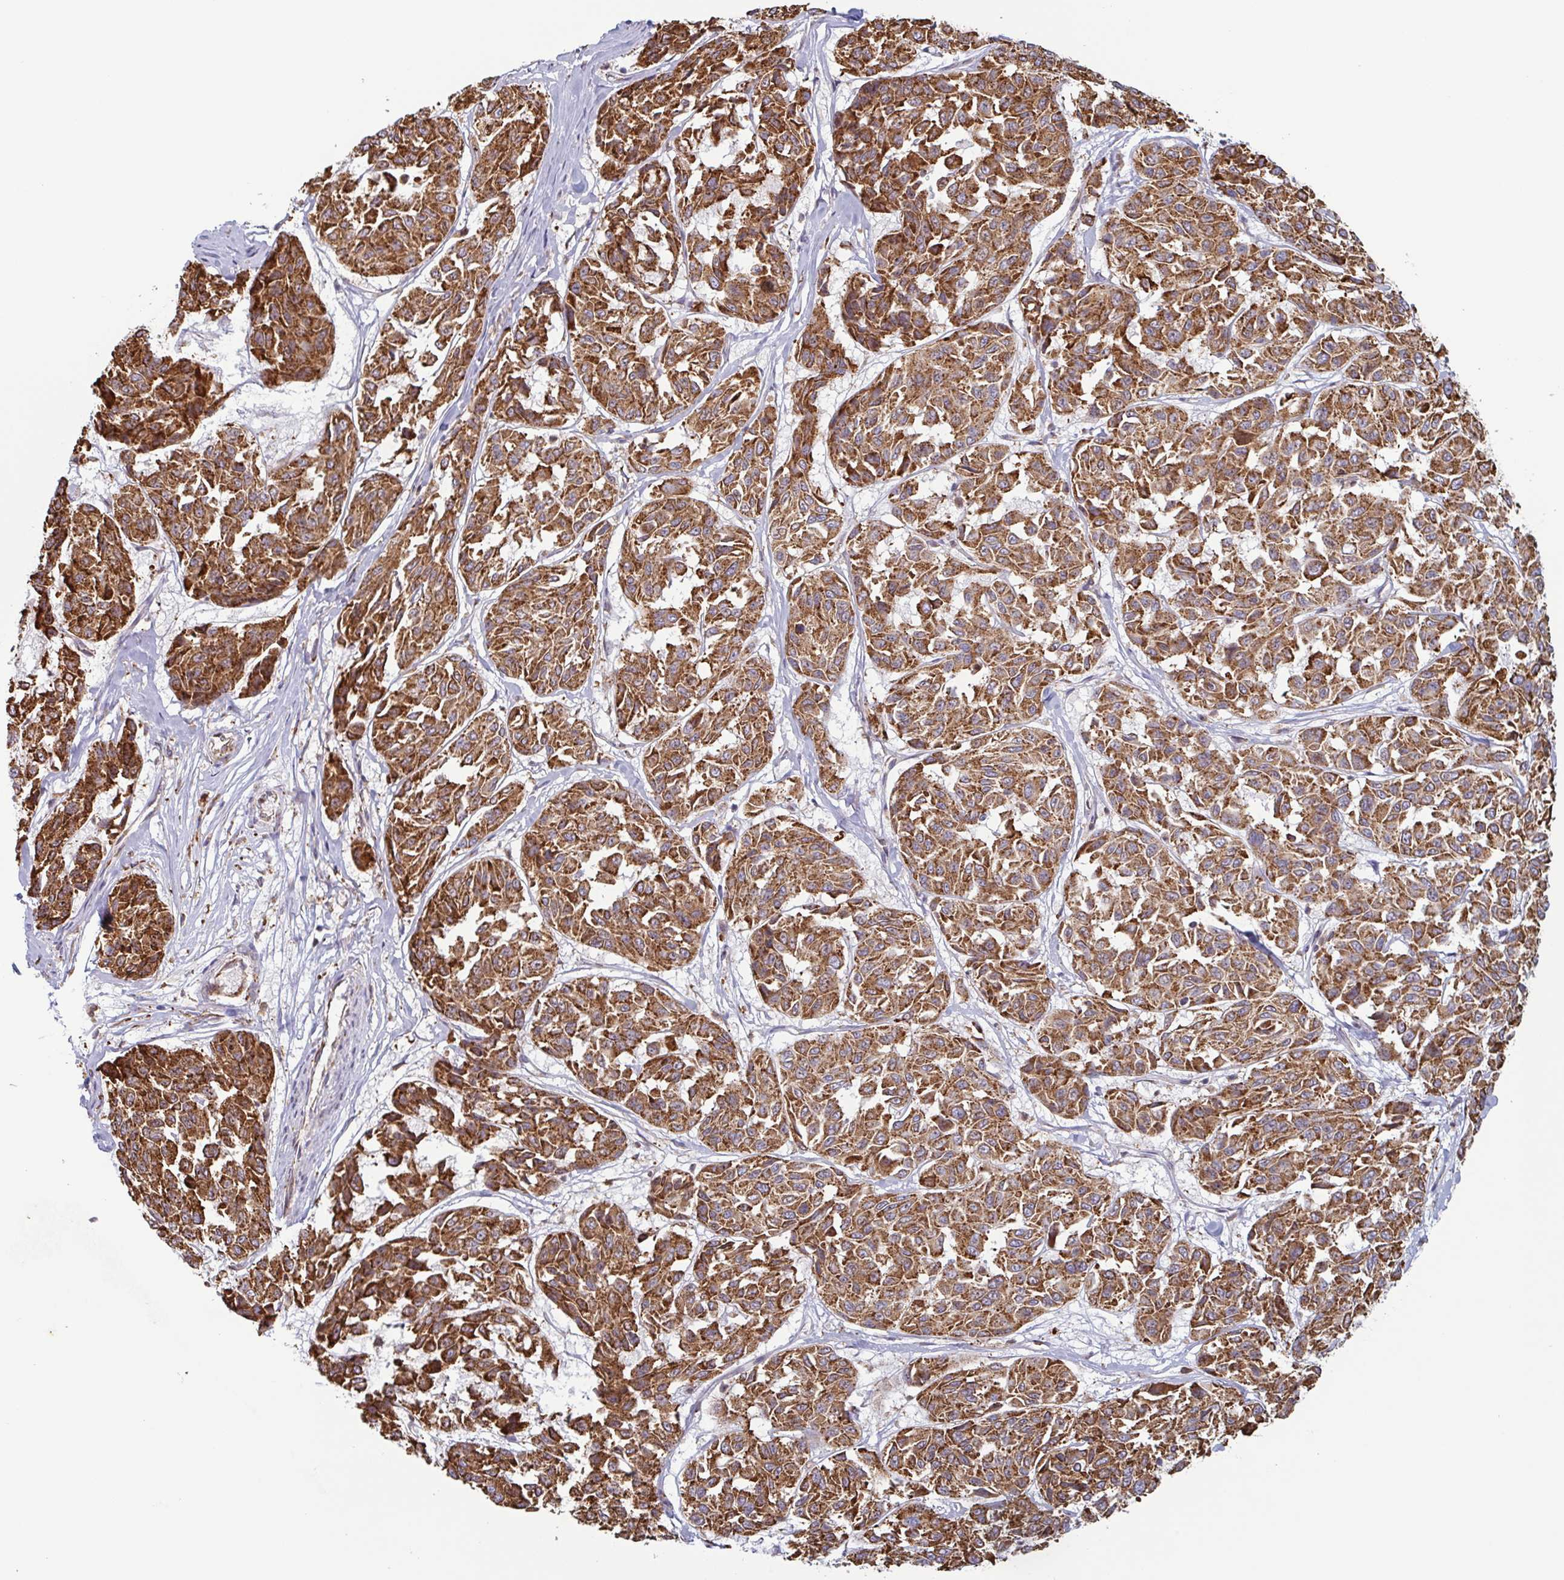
{"staining": {"intensity": "strong", "quantity": ">75%", "location": "cytoplasmic/membranous"}, "tissue": "melanoma", "cell_type": "Tumor cells", "image_type": "cancer", "snomed": [{"axis": "morphology", "description": "Malignant melanoma, NOS"}, {"axis": "topography", "description": "Skin"}], "caption": "High-magnification brightfield microscopy of malignant melanoma stained with DAB (3,3'-diaminobenzidine) (brown) and counterstained with hematoxylin (blue). tumor cells exhibit strong cytoplasmic/membranous expression is identified in about>75% of cells.", "gene": "RIT1", "patient": {"sex": "female", "age": 66}}